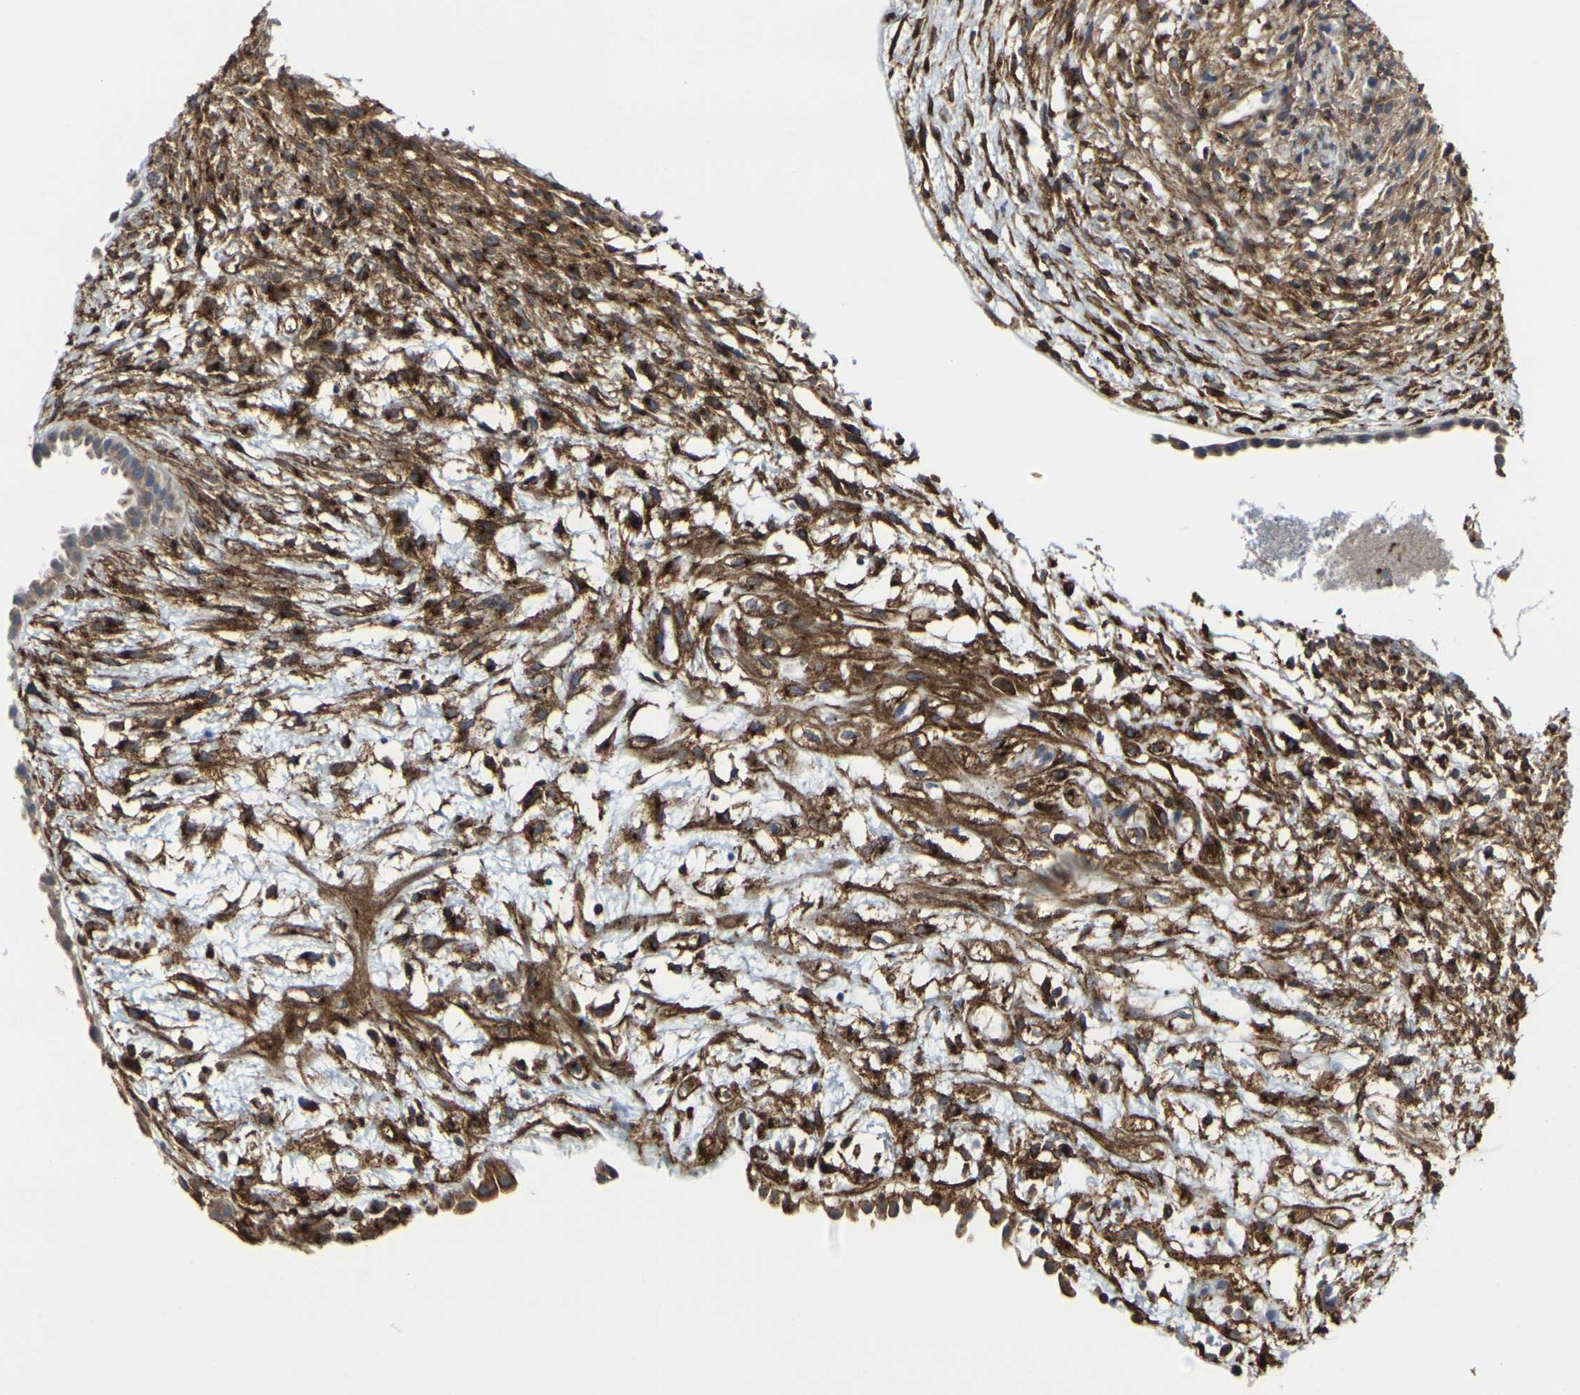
{"staining": {"intensity": "moderate", "quantity": ">75%", "location": "cytoplasmic/membranous"}, "tissue": "ovary", "cell_type": "Ovarian stroma cells", "image_type": "normal", "snomed": [{"axis": "morphology", "description": "Normal tissue, NOS"}, {"axis": "morphology", "description": "Cyst, NOS"}, {"axis": "topography", "description": "Ovary"}], "caption": "IHC image of benign ovary: human ovary stained using IHC reveals medium levels of moderate protein expression localized specifically in the cytoplasmic/membranous of ovarian stroma cells, appearing as a cytoplasmic/membranous brown color.", "gene": "MYOF", "patient": {"sex": "female", "age": 18}}